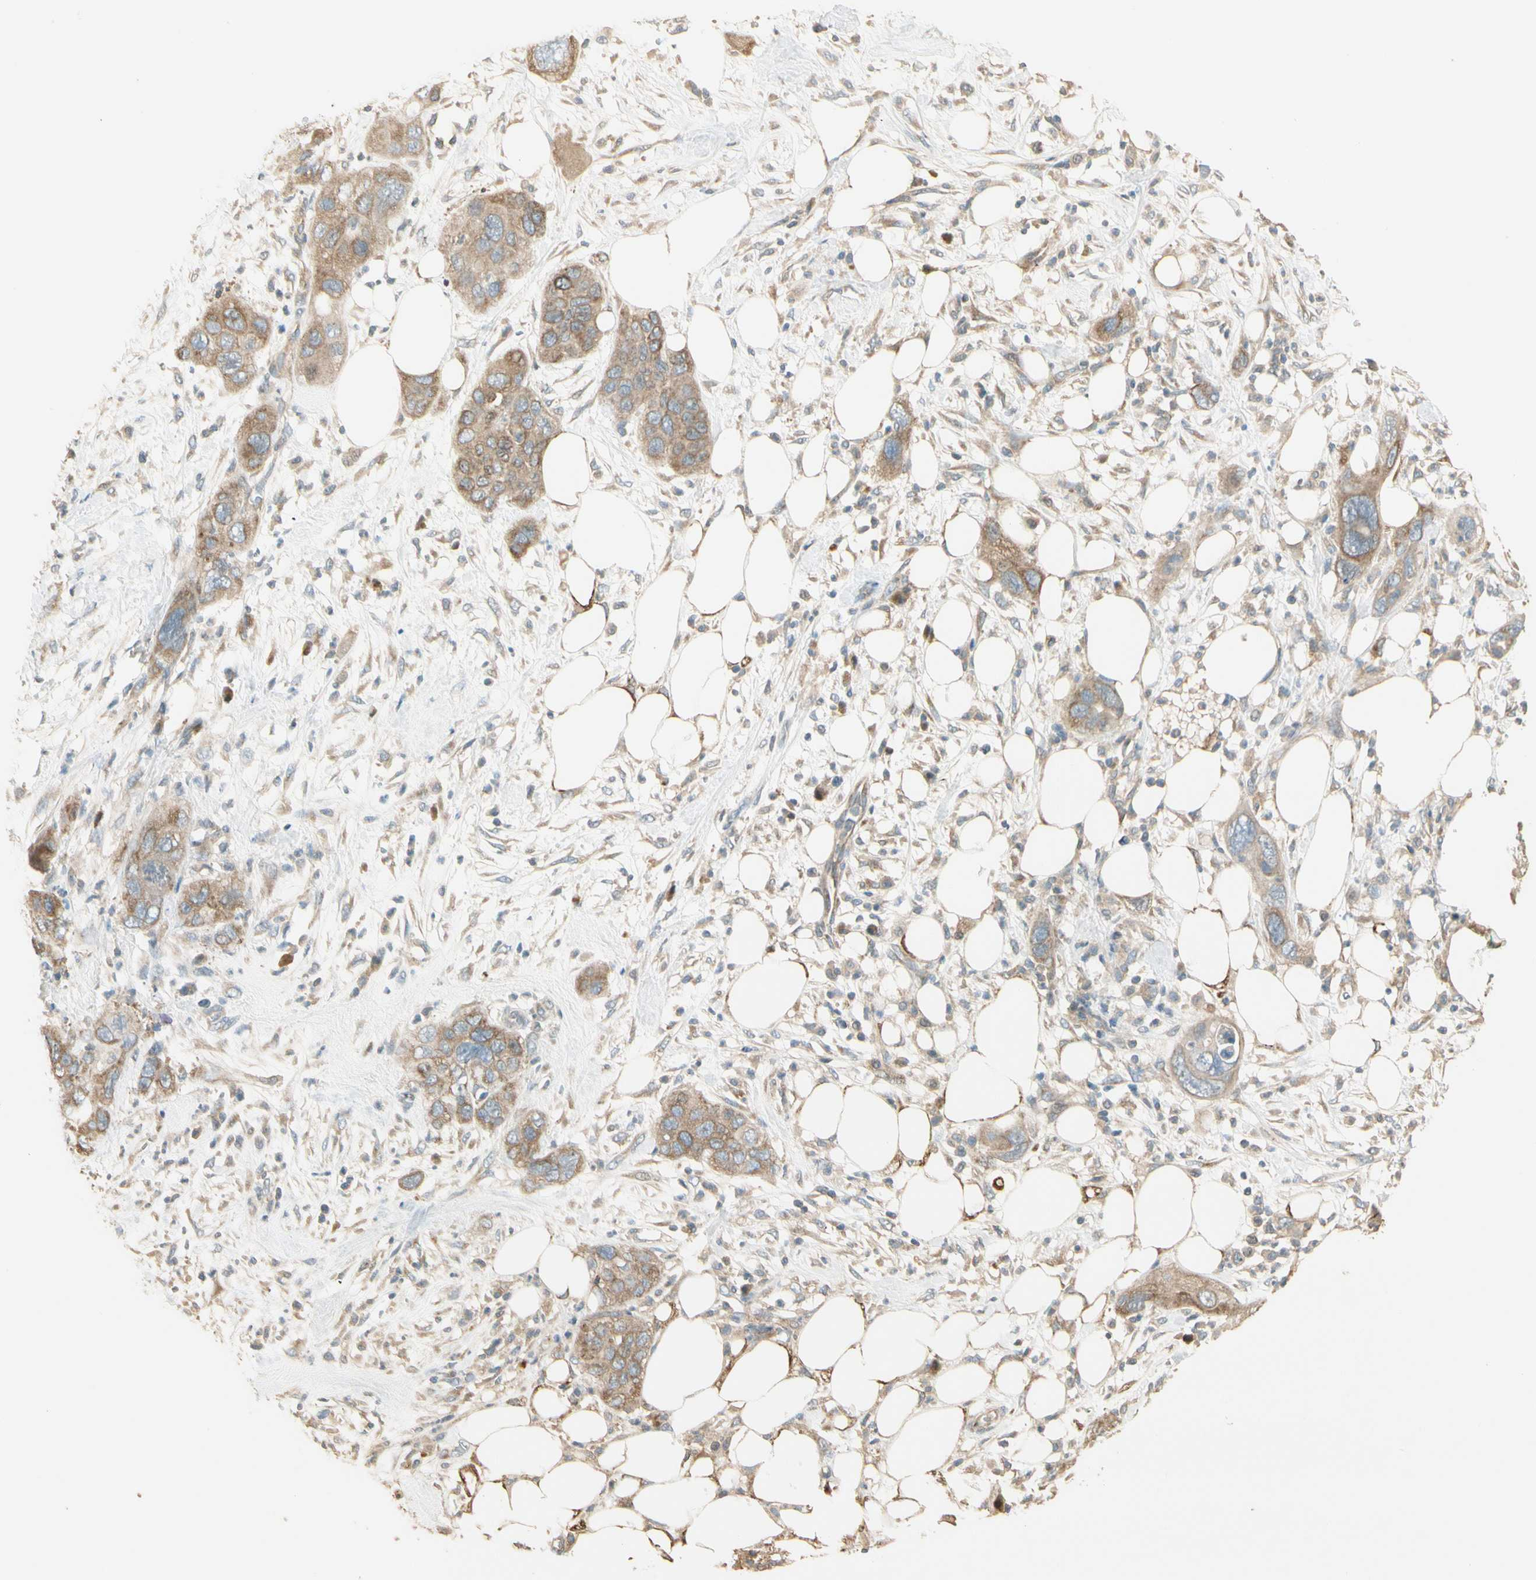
{"staining": {"intensity": "moderate", "quantity": ">75%", "location": "cytoplasmic/membranous"}, "tissue": "pancreatic cancer", "cell_type": "Tumor cells", "image_type": "cancer", "snomed": [{"axis": "morphology", "description": "Adenocarcinoma, NOS"}, {"axis": "topography", "description": "Pancreas"}], "caption": "Moderate cytoplasmic/membranous protein positivity is present in about >75% of tumor cells in pancreatic cancer.", "gene": "PLXNA1", "patient": {"sex": "female", "age": 71}}